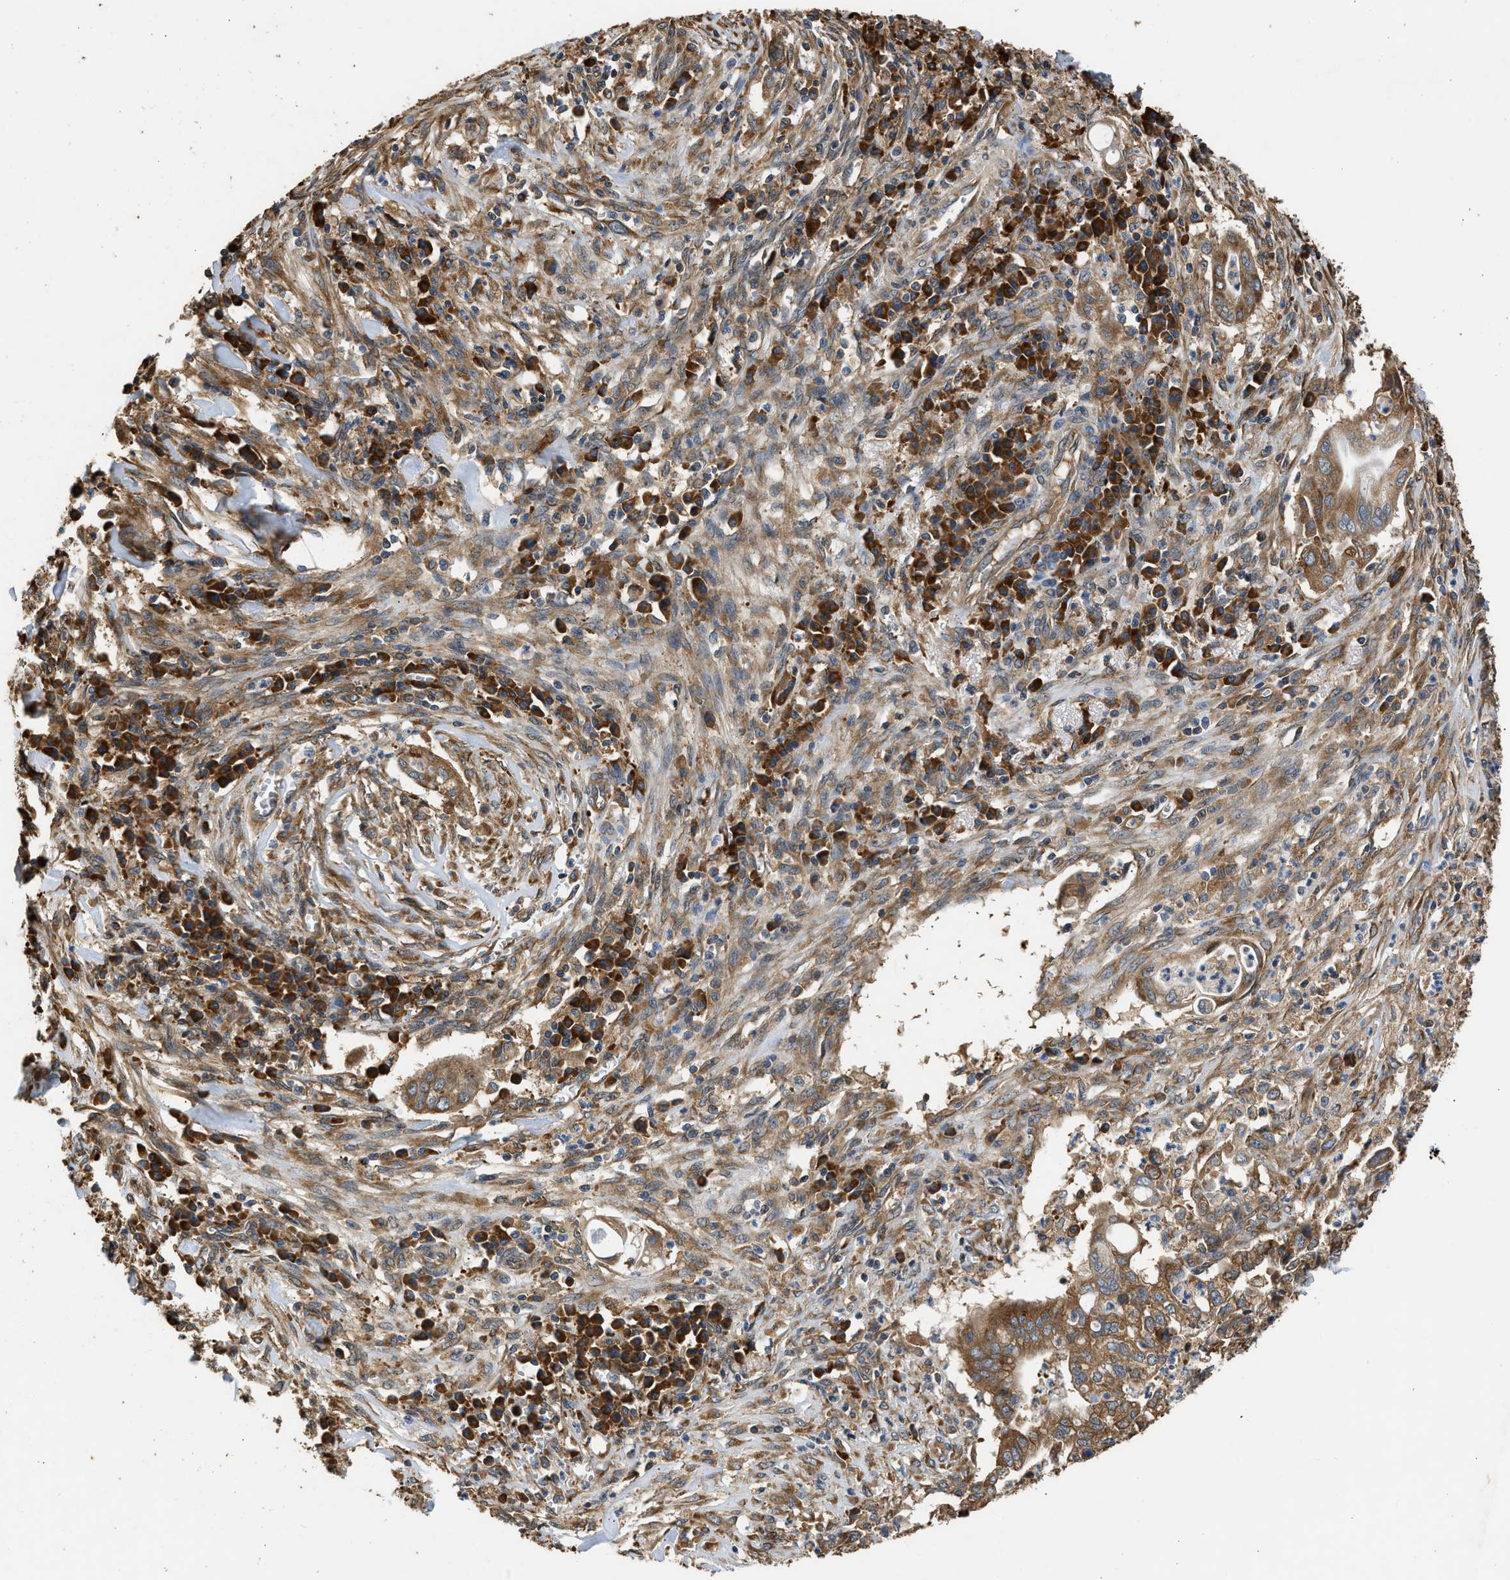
{"staining": {"intensity": "moderate", "quantity": ">75%", "location": "cytoplasmic/membranous"}, "tissue": "cervical cancer", "cell_type": "Tumor cells", "image_type": "cancer", "snomed": [{"axis": "morphology", "description": "Adenocarcinoma, NOS"}, {"axis": "topography", "description": "Cervix"}], "caption": "Immunohistochemistry histopathology image of cervical cancer (adenocarcinoma) stained for a protein (brown), which shows medium levels of moderate cytoplasmic/membranous expression in approximately >75% of tumor cells.", "gene": "SLC36A4", "patient": {"sex": "female", "age": 44}}